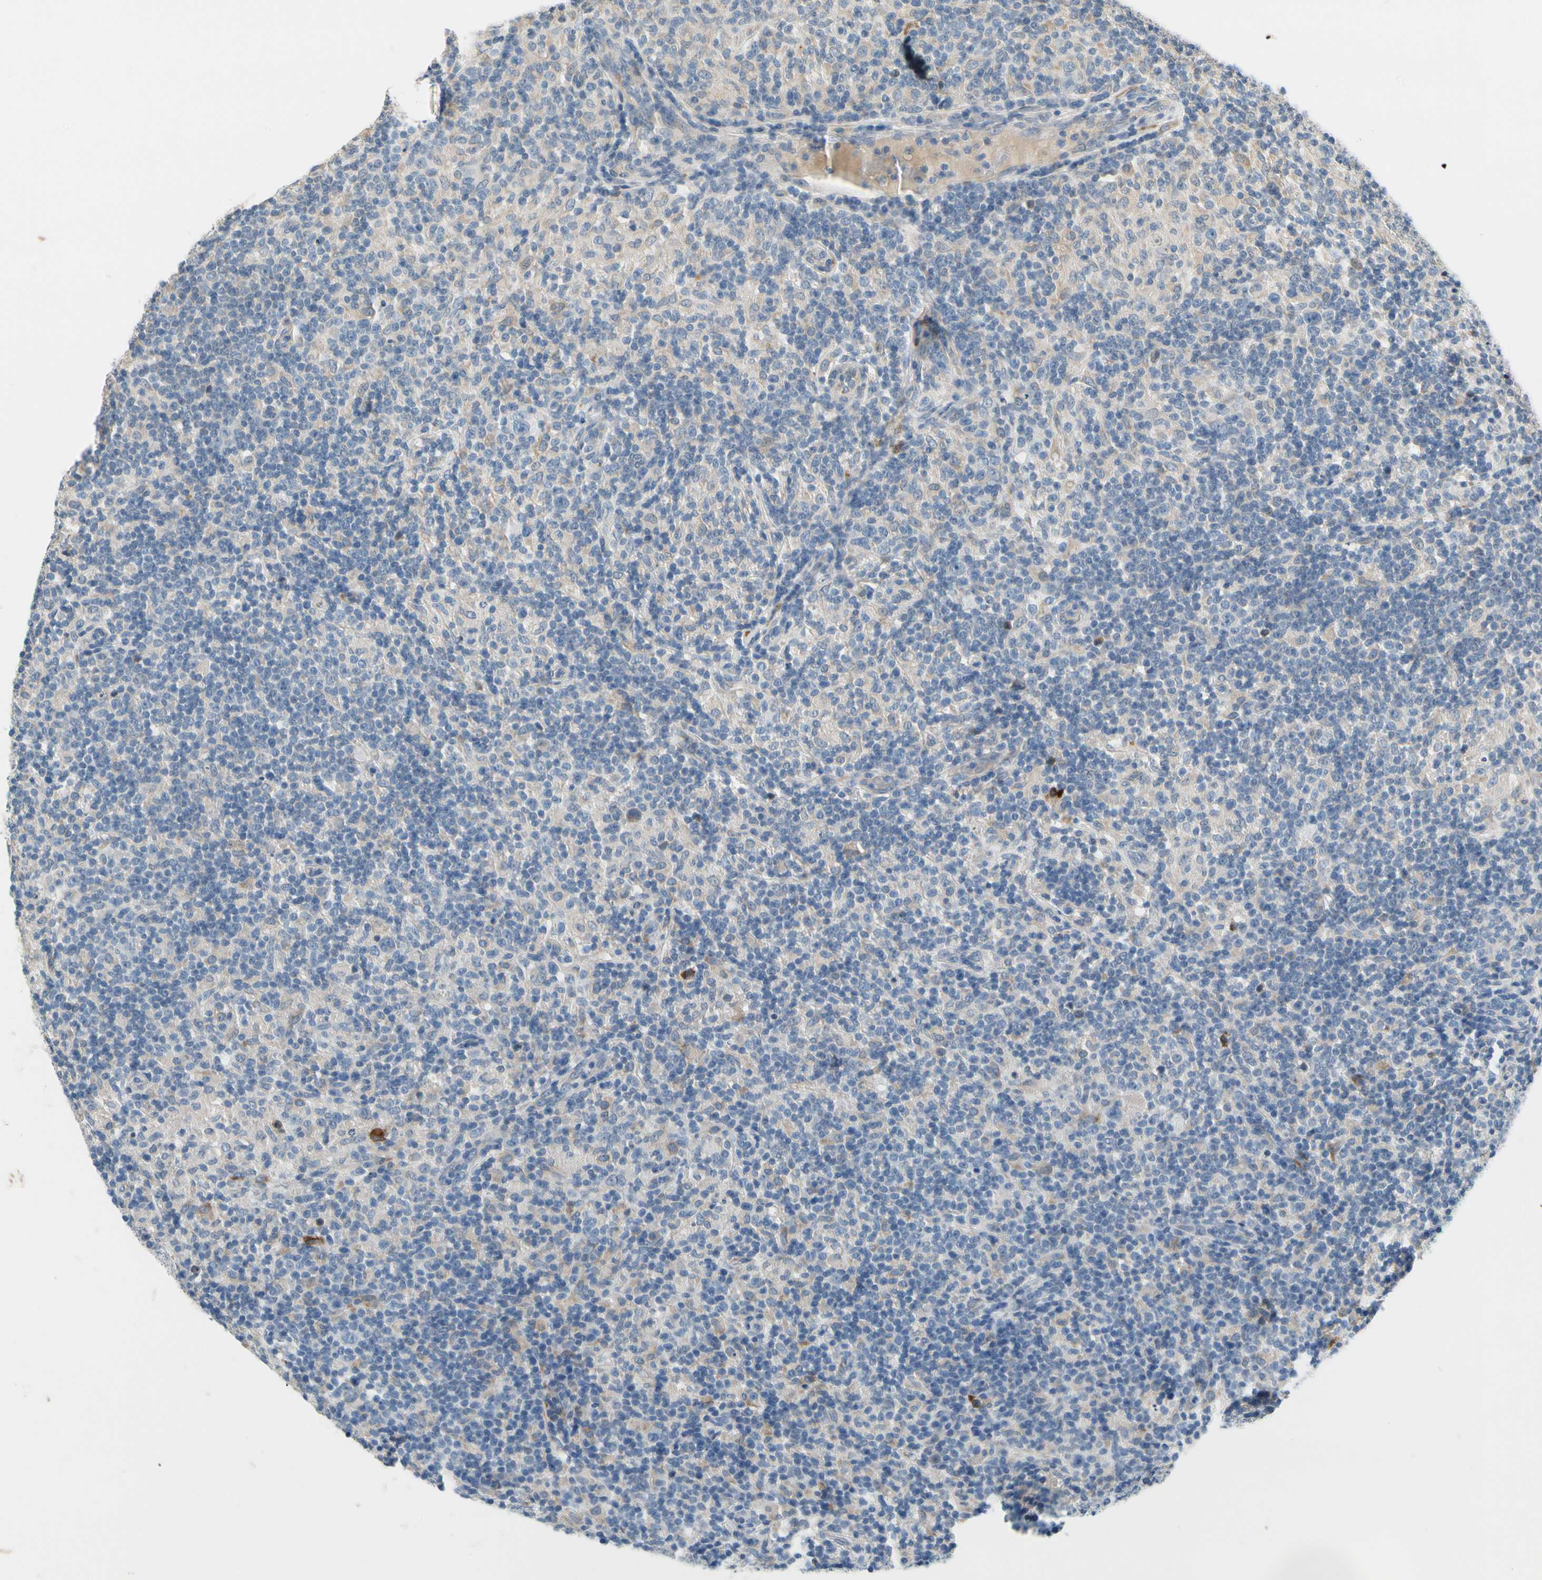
{"staining": {"intensity": "weak", "quantity": "25%-75%", "location": "cytoplasmic/membranous"}, "tissue": "lymphoma", "cell_type": "Tumor cells", "image_type": "cancer", "snomed": [{"axis": "morphology", "description": "Hodgkin's disease, NOS"}, {"axis": "topography", "description": "Lymph node"}], "caption": "Lymphoma was stained to show a protein in brown. There is low levels of weak cytoplasmic/membranous expression in approximately 25%-75% of tumor cells.", "gene": "PIP5K1B", "patient": {"sex": "male", "age": 70}}